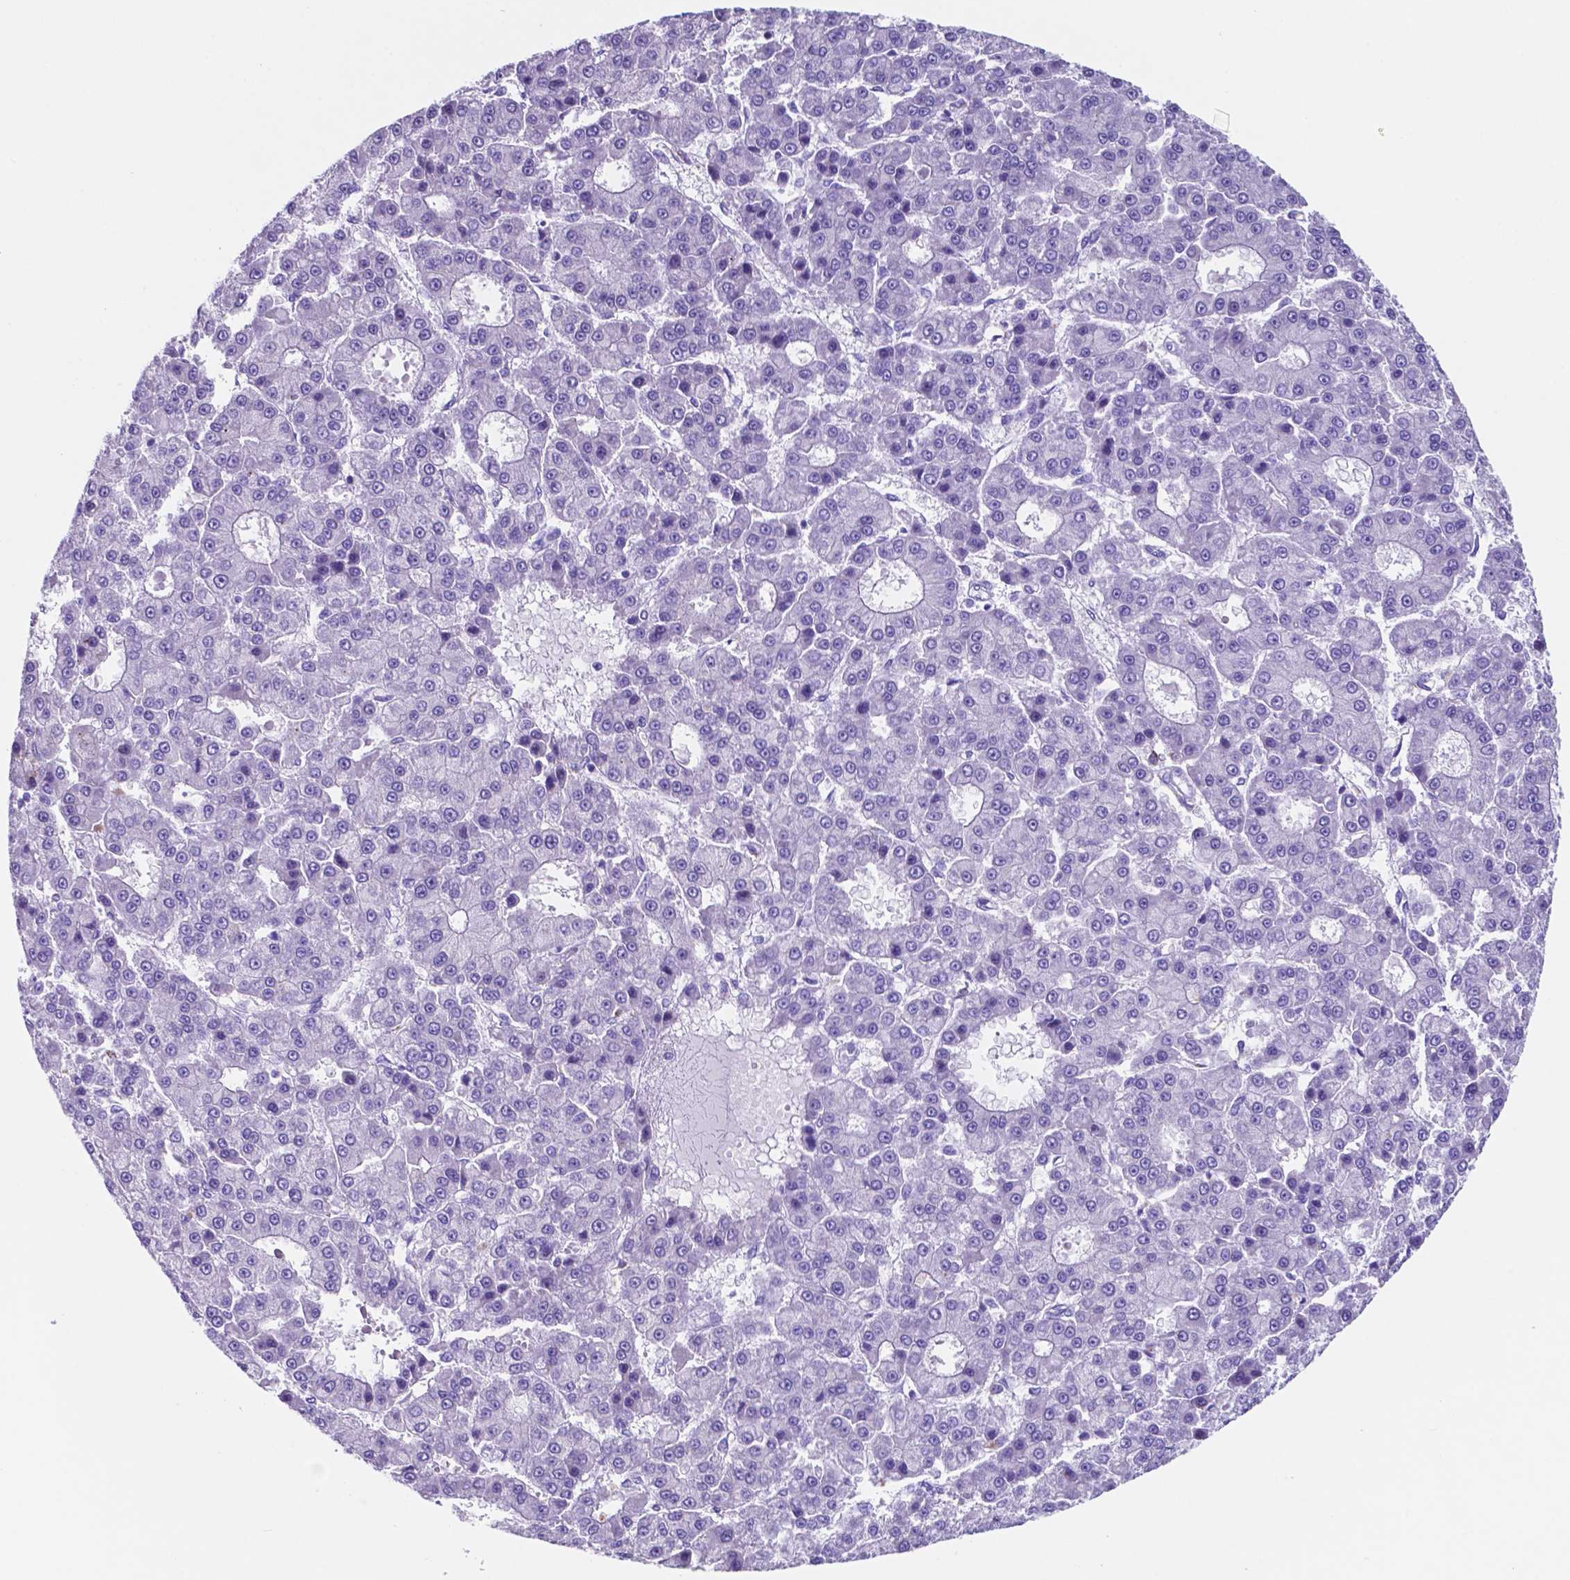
{"staining": {"intensity": "negative", "quantity": "none", "location": "none"}, "tissue": "liver cancer", "cell_type": "Tumor cells", "image_type": "cancer", "snomed": [{"axis": "morphology", "description": "Carcinoma, Hepatocellular, NOS"}, {"axis": "topography", "description": "Liver"}], "caption": "Immunohistochemistry (IHC) histopathology image of neoplastic tissue: liver cancer stained with DAB demonstrates no significant protein positivity in tumor cells.", "gene": "DNAAF8", "patient": {"sex": "male", "age": 70}}